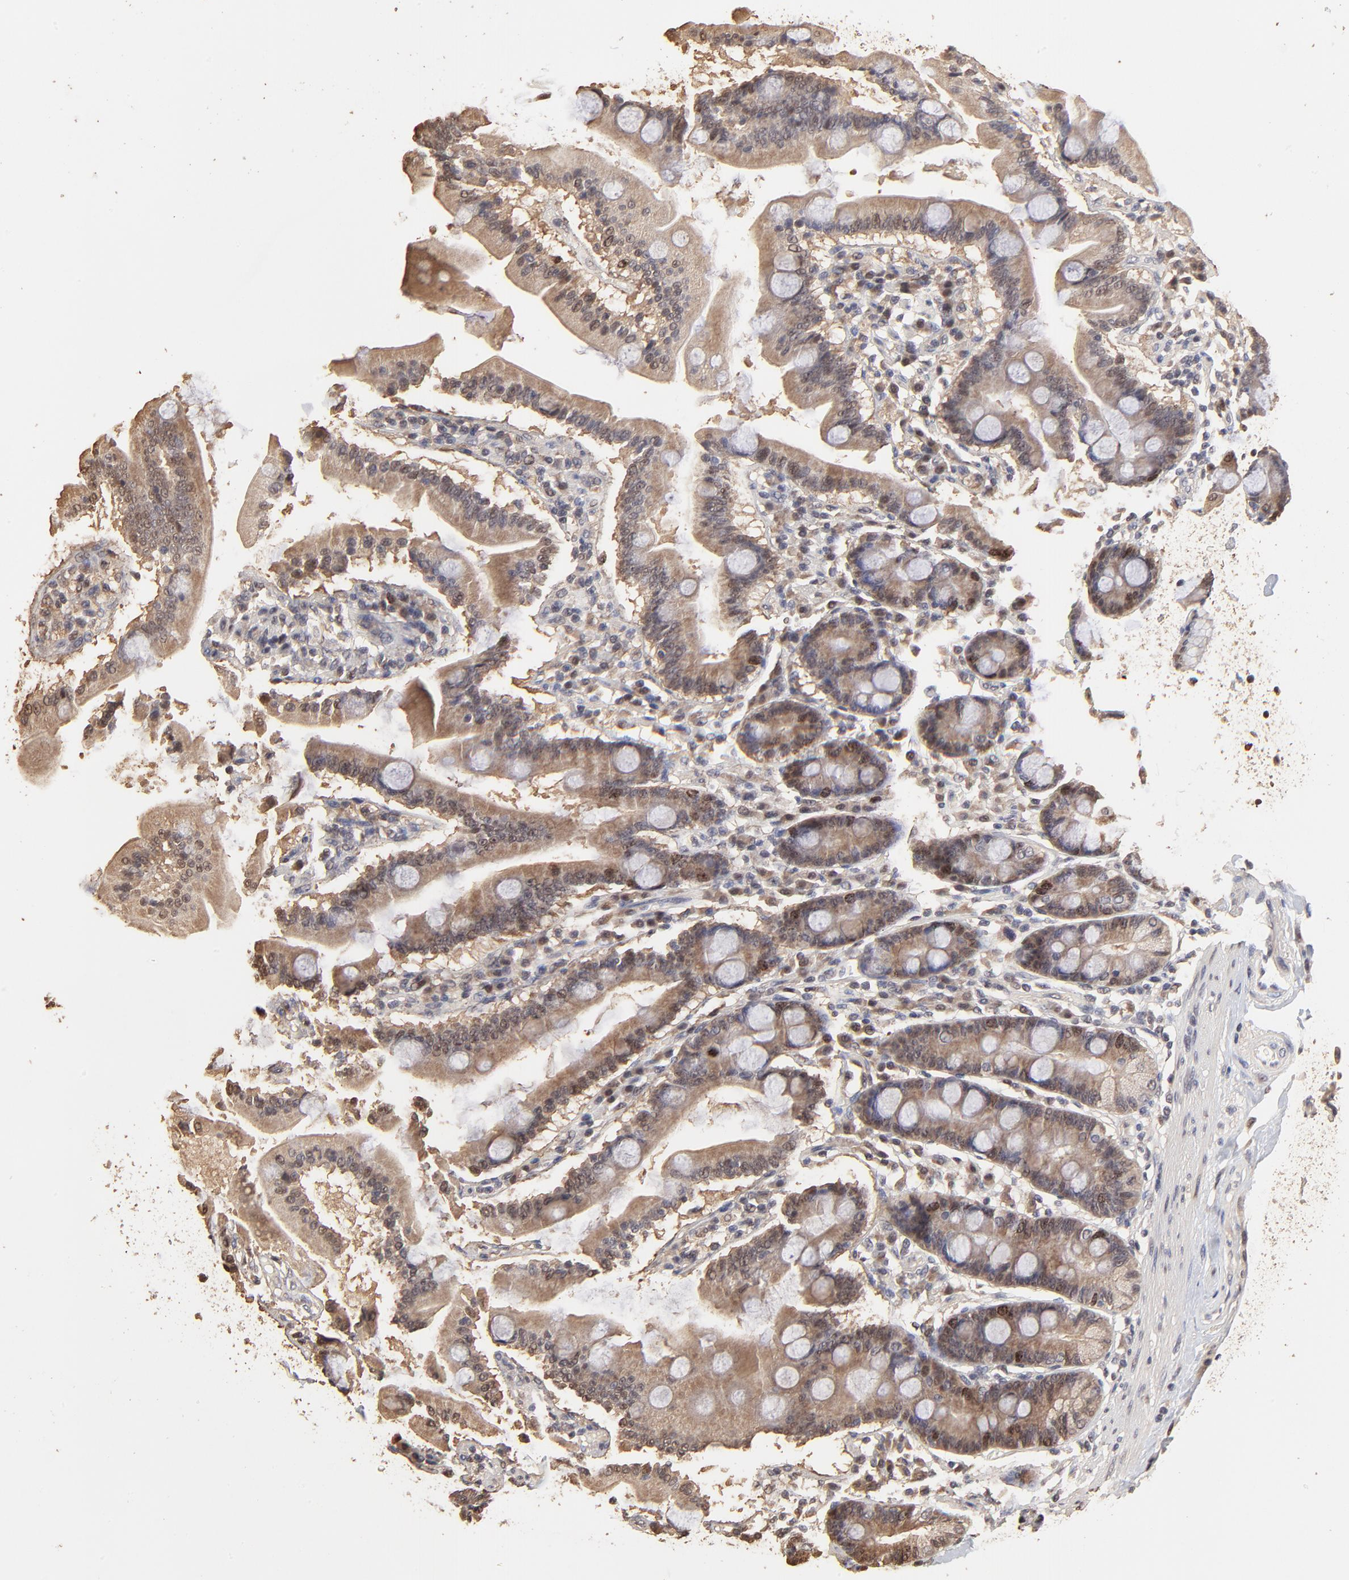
{"staining": {"intensity": "weak", "quantity": "25%-75%", "location": "cytoplasmic/membranous,nuclear"}, "tissue": "duodenum", "cell_type": "Glandular cells", "image_type": "normal", "snomed": [{"axis": "morphology", "description": "Normal tissue, NOS"}, {"axis": "topography", "description": "Duodenum"}], "caption": "Immunohistochemistry histopathology image of unremarkable duodenum stained for a protein (brown), which displays low levels of weak cytoplasmic/membranous,nuclear staining in approximately 25%-75% of glandular cells.", "gene": "BIRC5", "patient": {"sex": "female", "age": 64}}